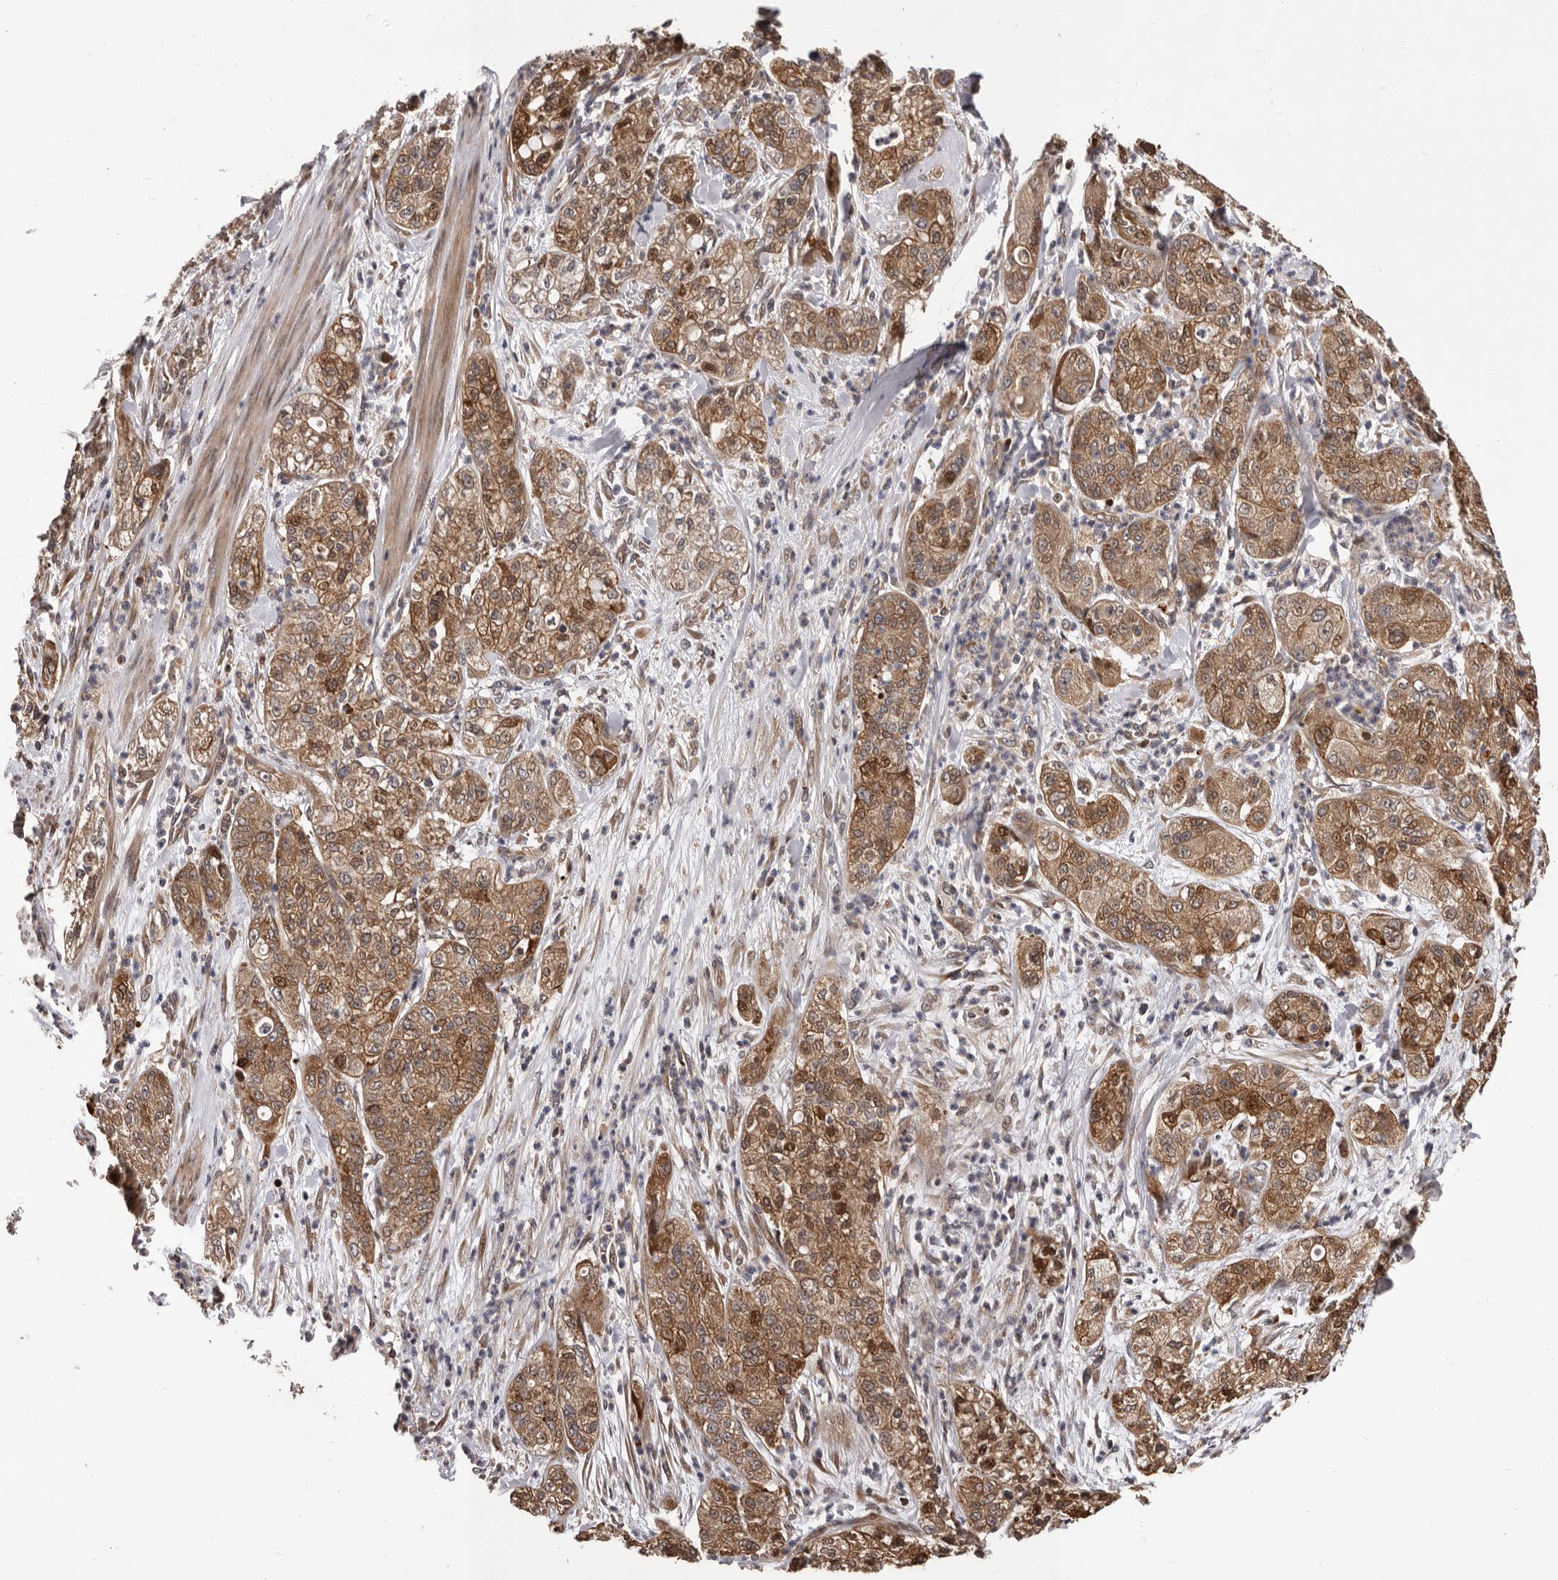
{"staining": {"intensity": "moderate", "quantity": ">75%", "location": "cytoplasmic/membranous"}, "tissue": "pancreatic cancer", "cell_type": "Tumor cells", "image_type": "cancer", "snomed": [{"axis": "morphology", "description": "Adenocarcinoma, NOS"}, {"axis": "topography", "description": "Pancreas"}], "caption": "Pancreatic adenocarcinoma stained with a protein marker demonstrates moderate staining in tumor cells.", "gene": "GADD45B", "patient": {"sex": "female", "age": 78}}